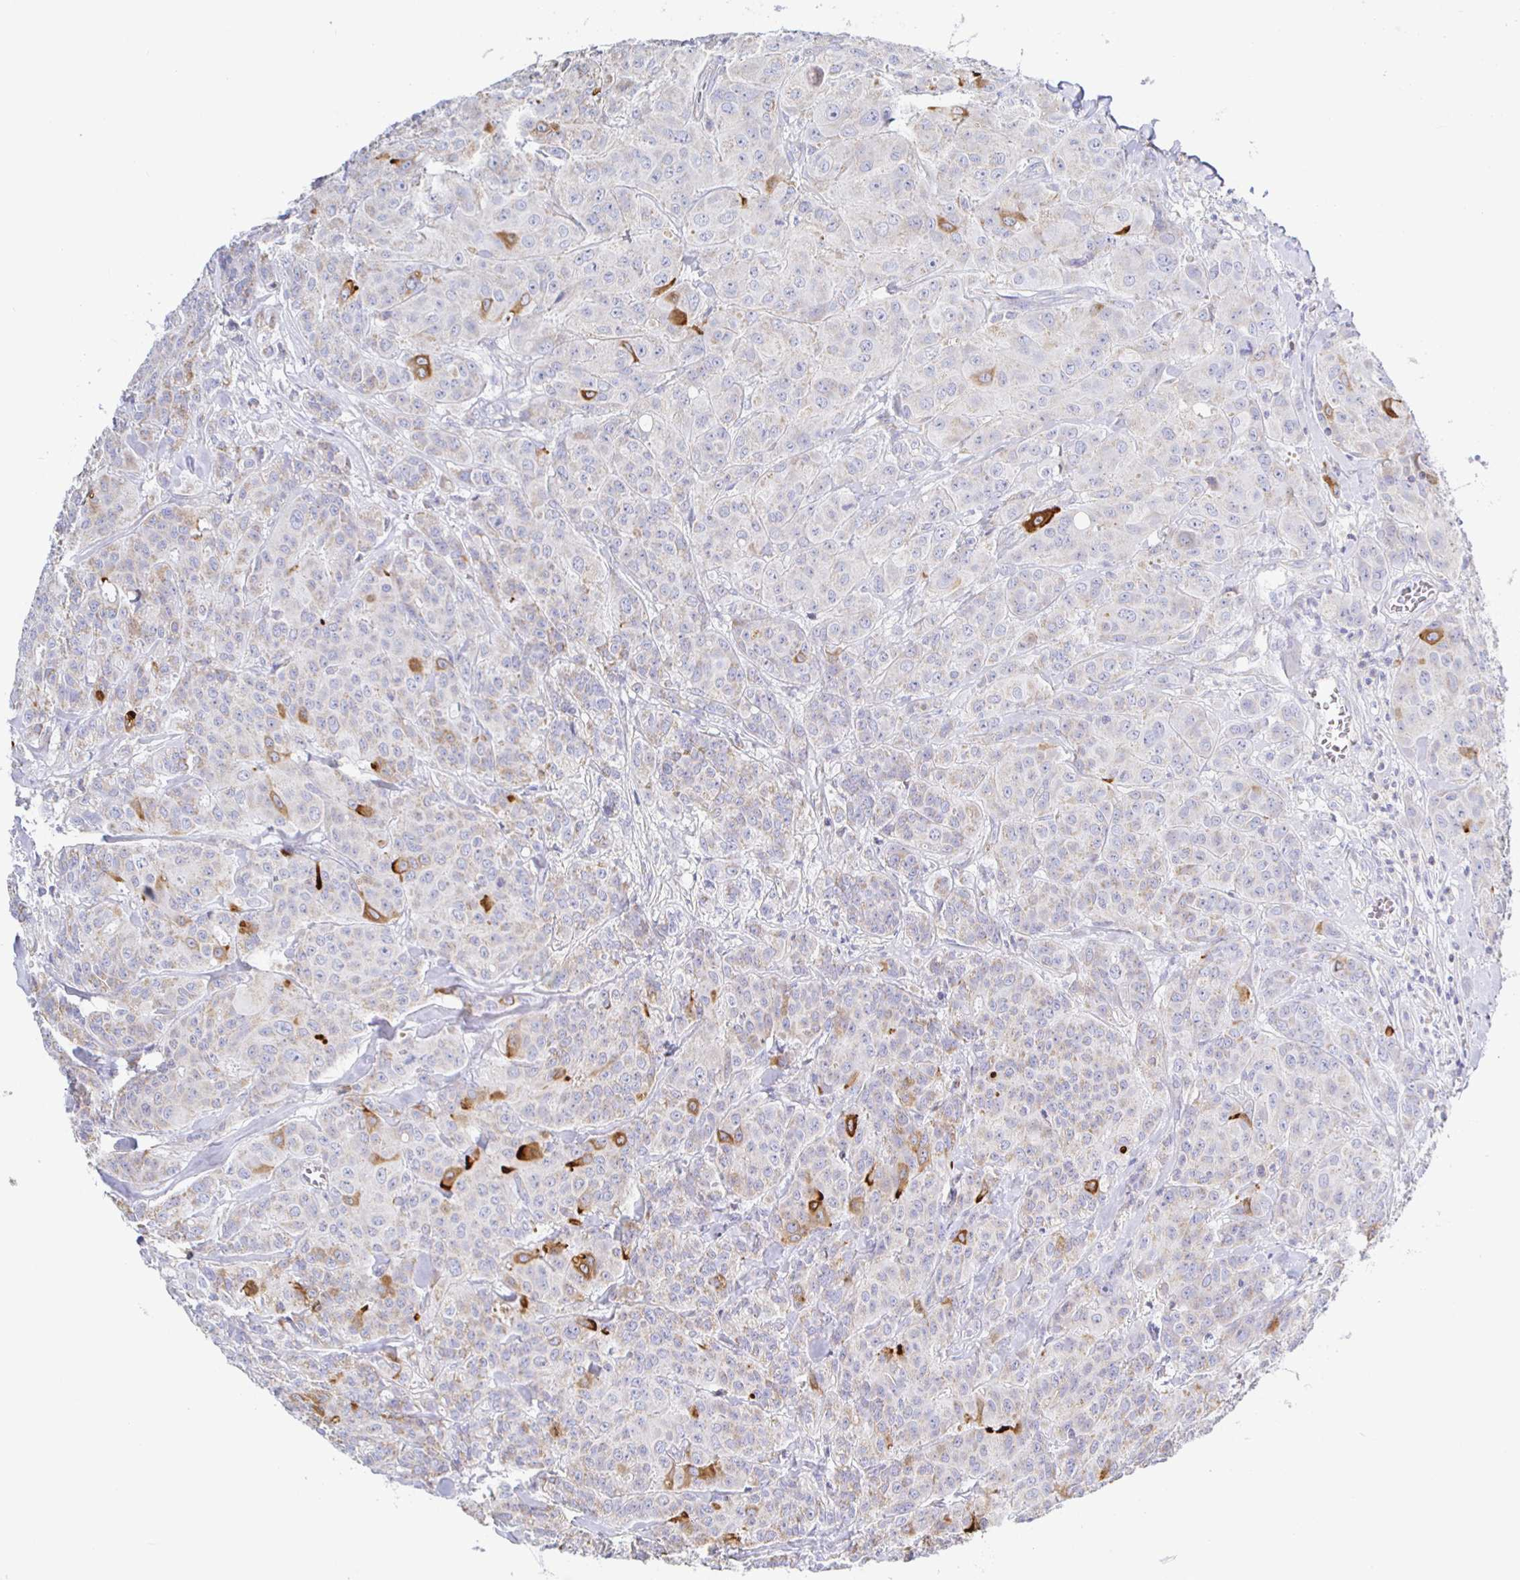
{"staining": {"intensity": "strong", "quantity": "<25%", "location": "cytoplasmic/membranous"}, "tissue": "breast cancer", "cell_type": "Tumor cells", "image_type": "cancer", "snomed": [{"axis": "morphology", "description": "Normal tissue, NOS"}, {"axis": "morphology", "description": "Duct carcinoma"}, {"axis": "topography", "description": "Breast"}], "caption": "The photomicrograph shows a brown stain indicating the presence of a protein in the cytoplasmic/membranous of tumor cells in breast cancer (infiltrating ductal carcinoma). The staining was performed using DAB (3,3'-diaminobenzidine), with brown indicating positive protein expression. Nuclei are stained blue with hematoxylin.", "gene": "SYNGR4", "patient": {"sex": "female", "age": 43}}